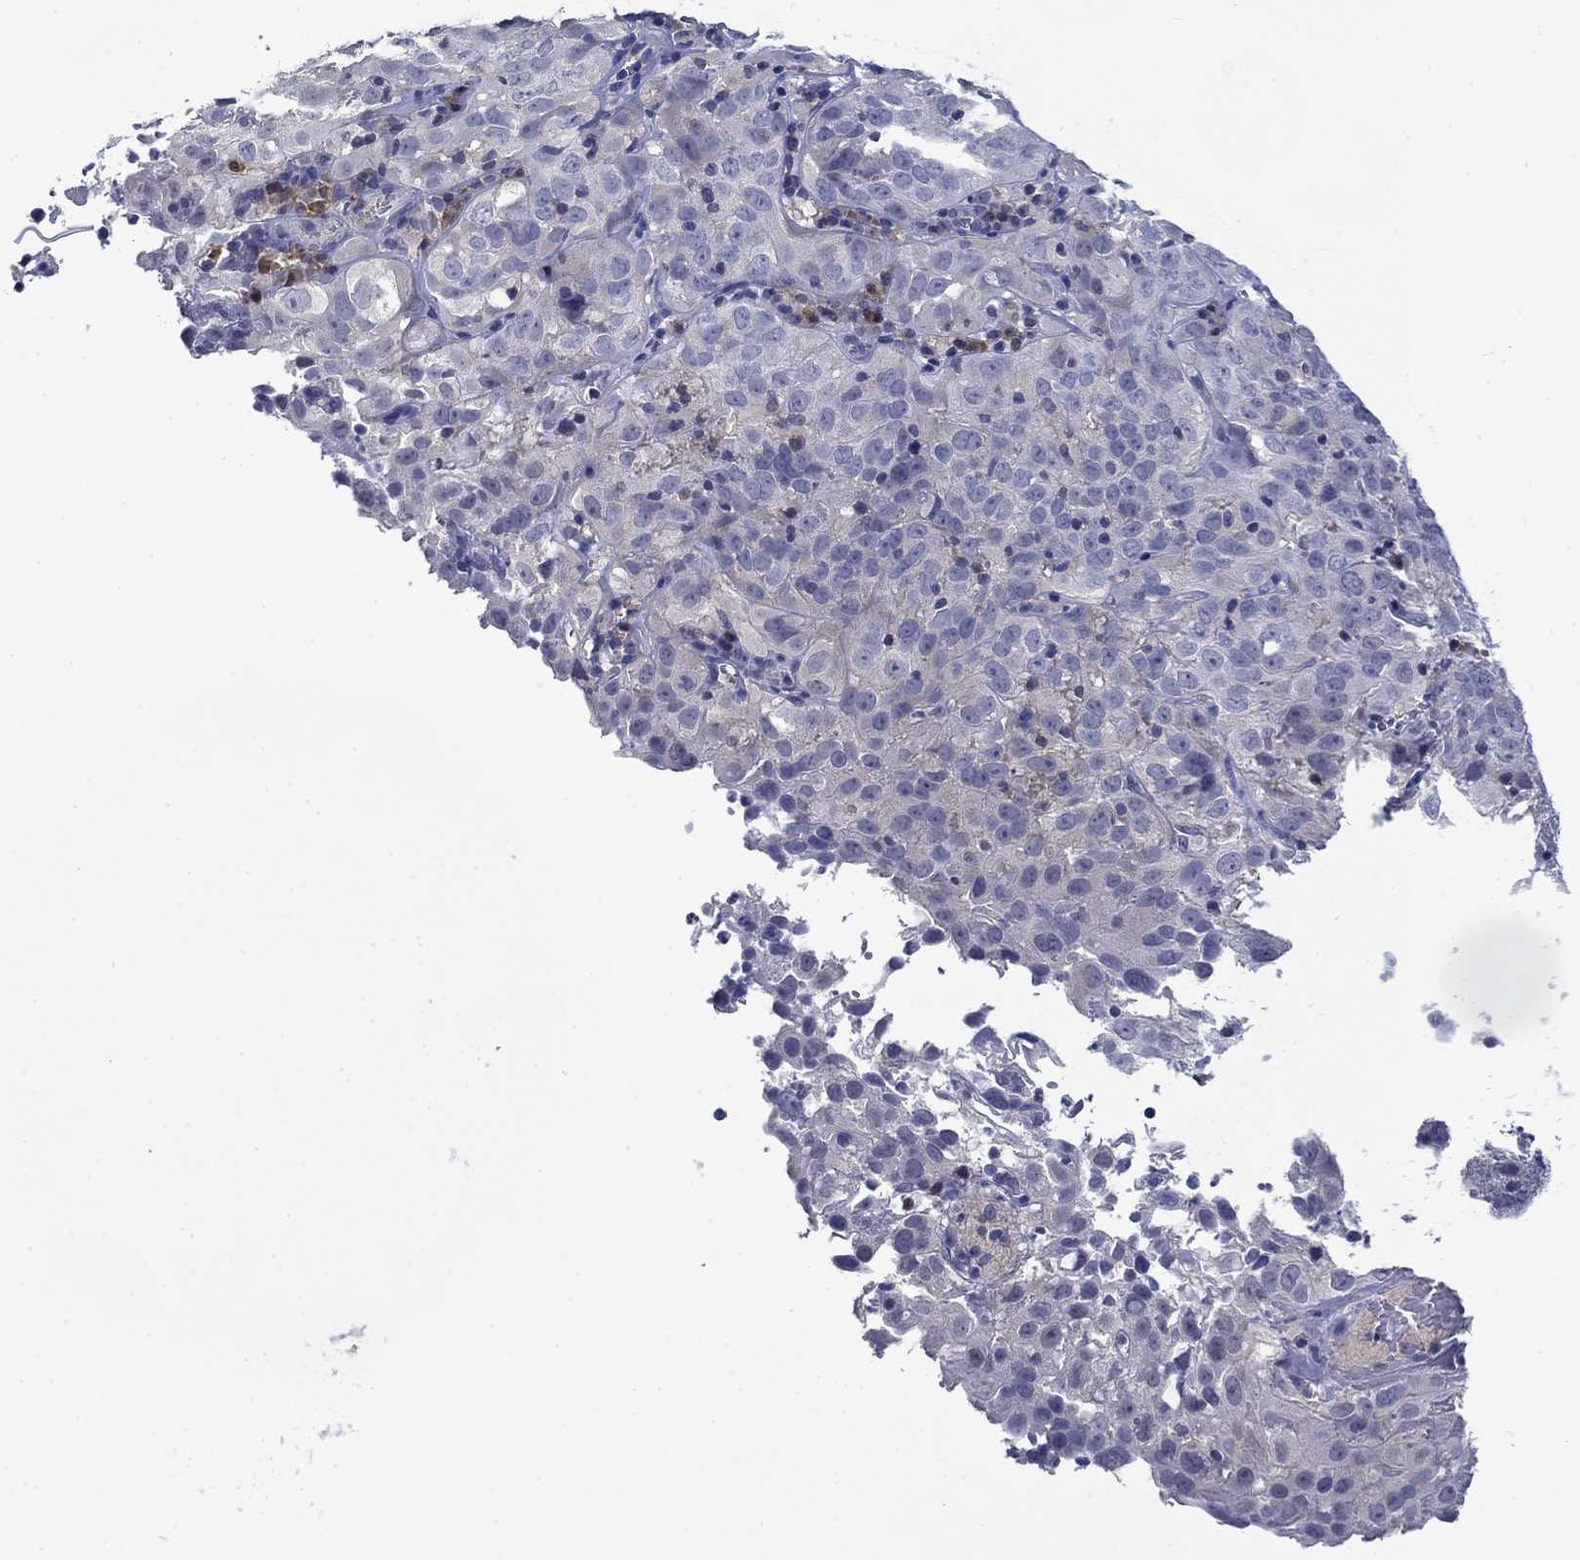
{"staining": {"intensity": "negative", "quantity": "none", "location": "none"}, "tissue": "cervical cancer", "cell_type": "Tumor cells", "image_type": "cancer", "snomed": [{"axis": "morphology", "description": "Squamous cell carcinoma, NOS"}, {"axis": "topography", "description": "Cervix"}], "caption": "The image demonstrates no significant staining in tumor cells of squamous cell carcinoma (cervical).", "gene": "POU2F2", "patient": {"sex": "female", "age": 32}}